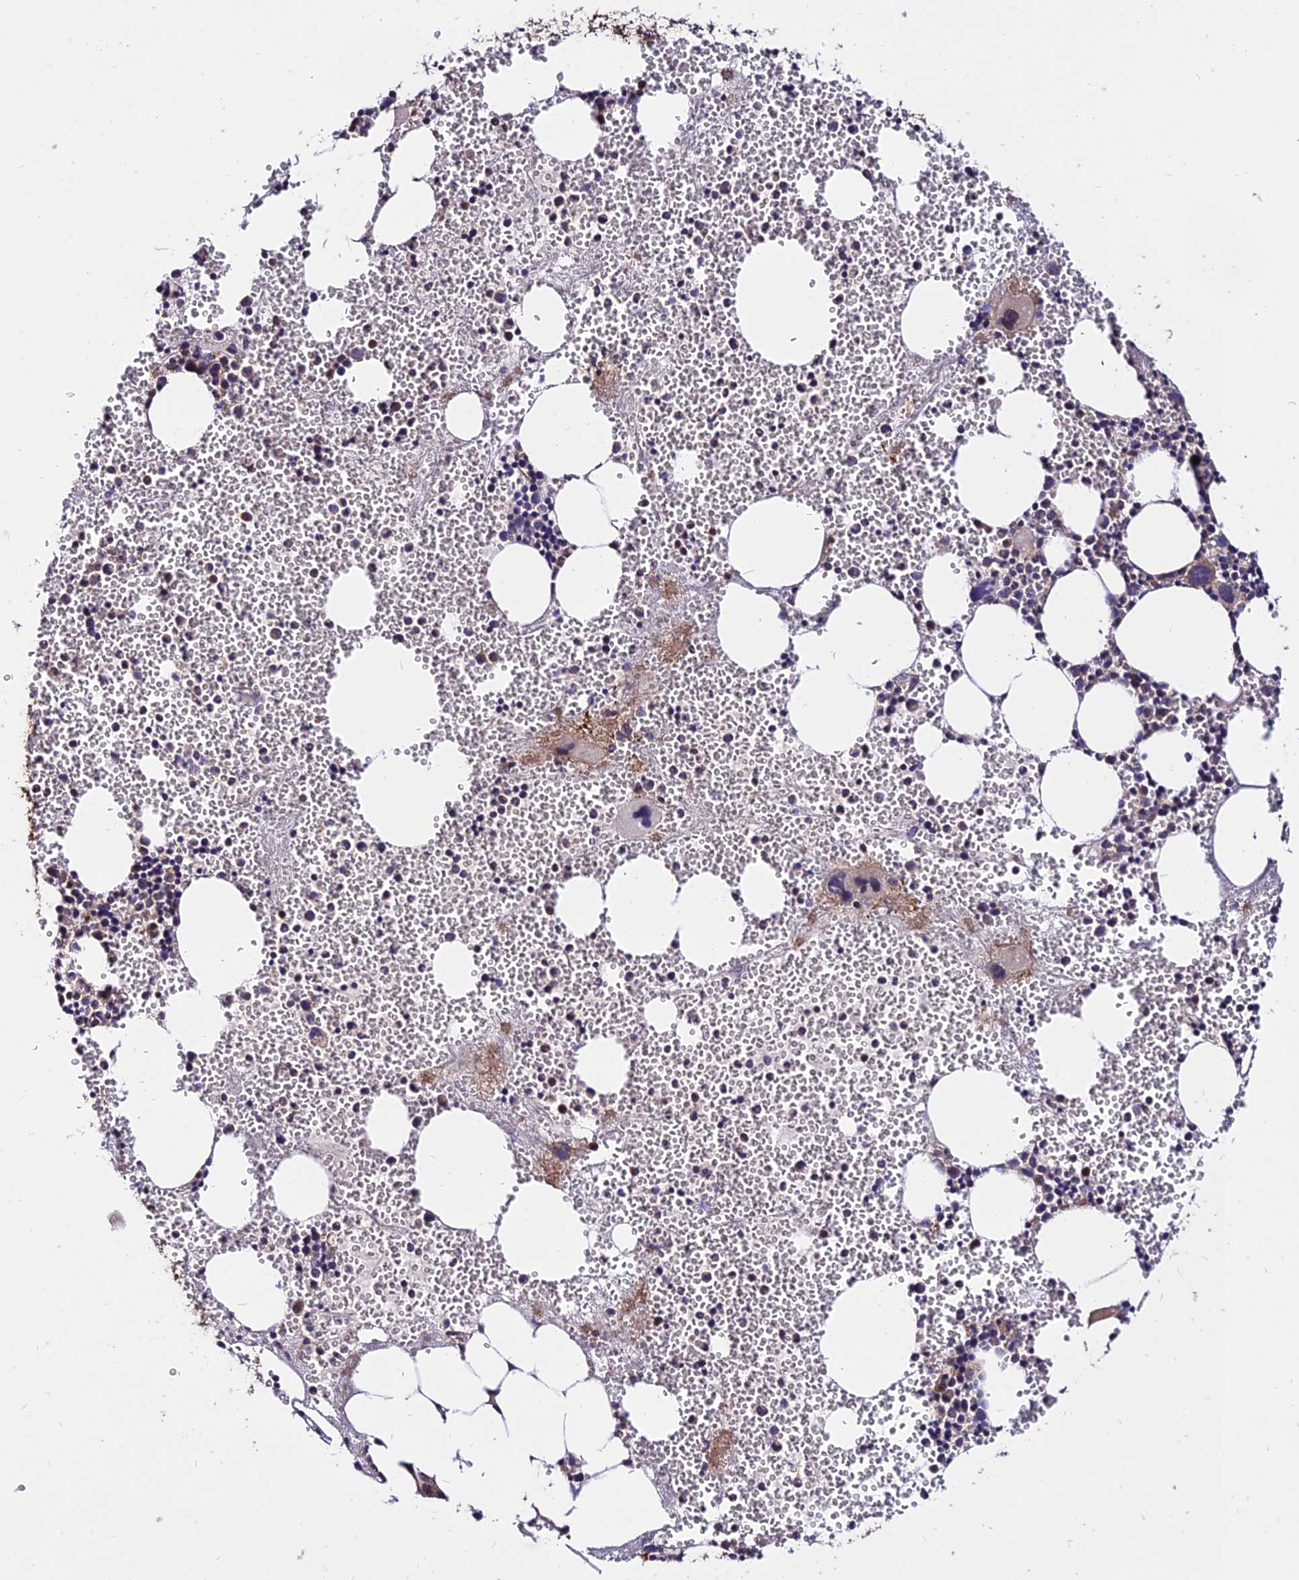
{"staining": {"intensity": "moderate", "quantity": "<25%", "location": "cytoplasmic/membranous"}, "tissue": "bone marrow", "cell_type": "Hematopoietic cells", "image_type": "normal", "snomed": [{"axis": "morphology", "description": "Normal tissue, NOS"}, {"axis": "morphology", "description": "Inflammation, NOS"}, {"axis": "topography", "description": "Bone marrow"}], "caption": "Protein expression analysis of unremarkable human bone marrow reveals moderate cytoplasmic/membranous staining in approximately <25% of hematopoietic cells.", "gene": "CDC37L1", "patient": {"sex": "female", "age": 76}}